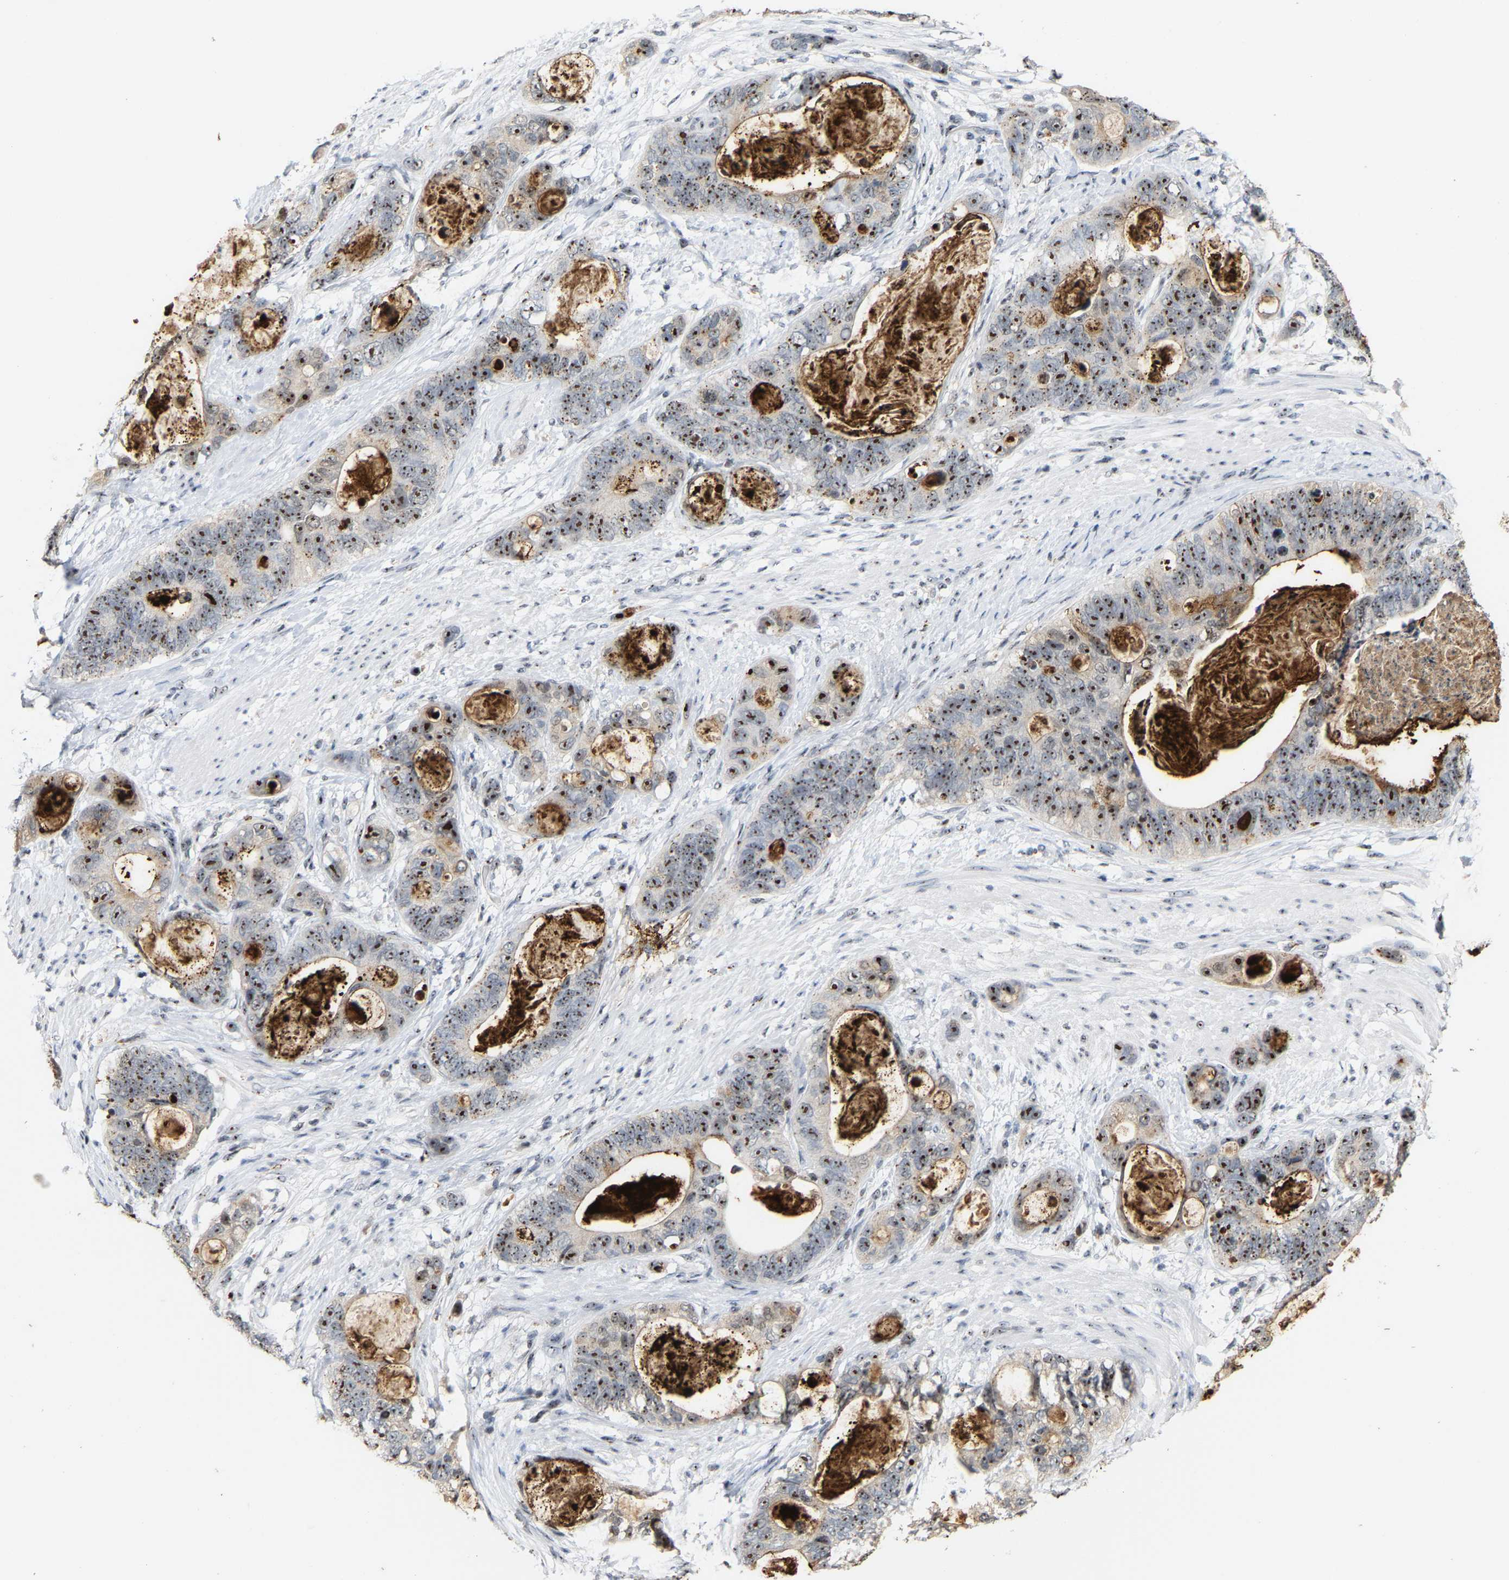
{"staining": {"intensity": "strong", "quantity": ">75%", "location": "nuclear"}, "tissue": "stomach cancer", "cell_type": "Tumor cells", "image_type": "cancer", "snomed": [{"axis": "morphology", "description": "Normal tissue, NOS"}, {"axis": "morphology", "description": "Adenocarcinoma, NOS"}, {"axis": "topography", "description": "Stomach"}], "caption": "DAB immunohistochemical staining of human stomach adenocarcinoma exhibits strong nuclear protein staining in about >75% of tumor cells. (DAB IHC with brightfield microscopy, high magnification).", "gene": "NOP58", "patient": {"sex": "female", "age": 89}}